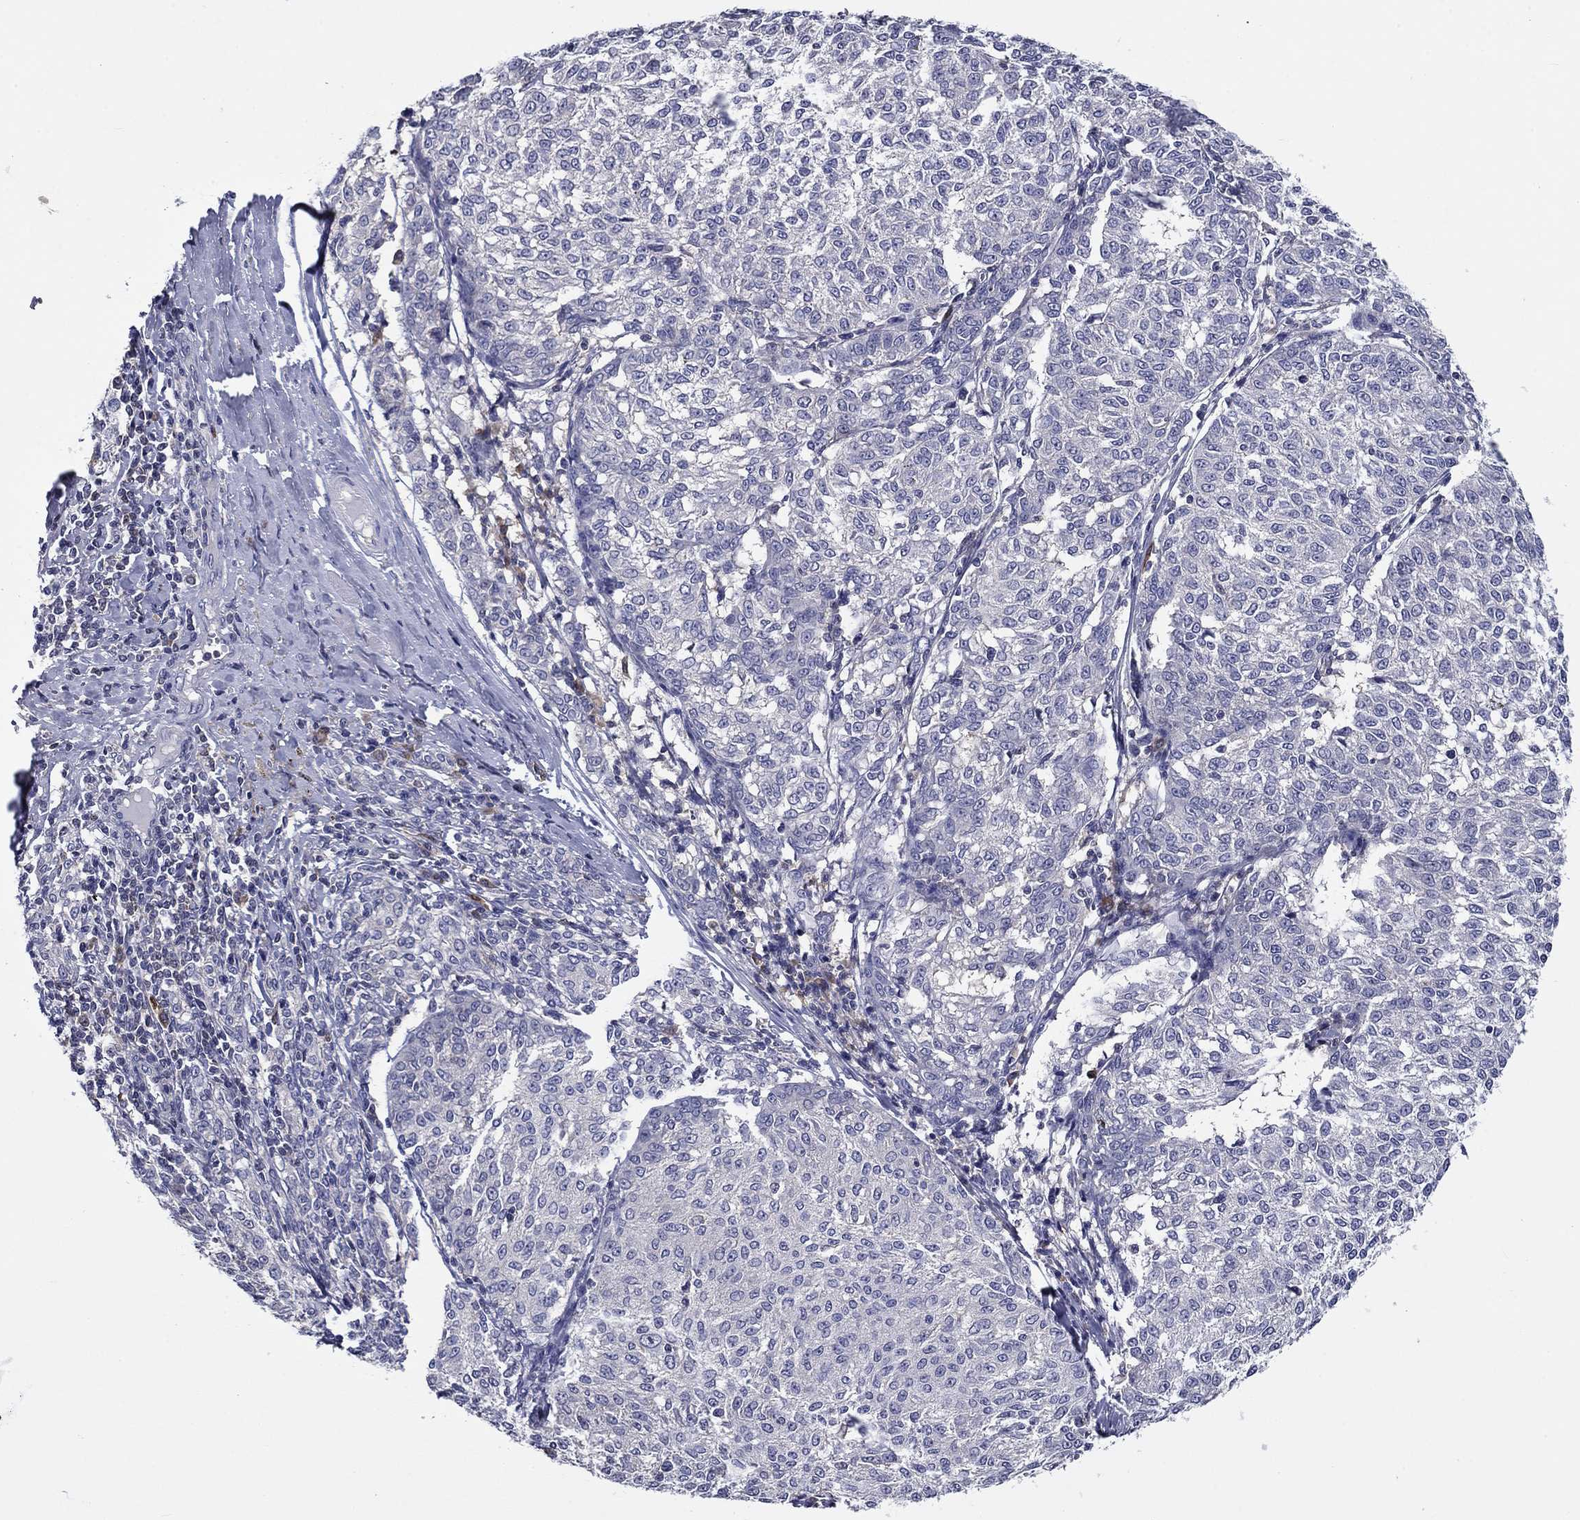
{"staining": {"intensity": "negative", "quantity": "none", "location": "none"}, "tissue": "melanoma", "cell_type": "Tumor cells", "image_type": "cancer", "snomed": [{"axis": "morphology", "description": "Malignant melanoma, NOS"}, {"axis": "topography", "description": "Skin"}], "caption": "This is an immunohistochemistry (IHC) histopathology image of malignant melanoma. There is no expression in tumor cells.", "gene": "POU2F2", "patient": {"sex": "female", "age": 72}}